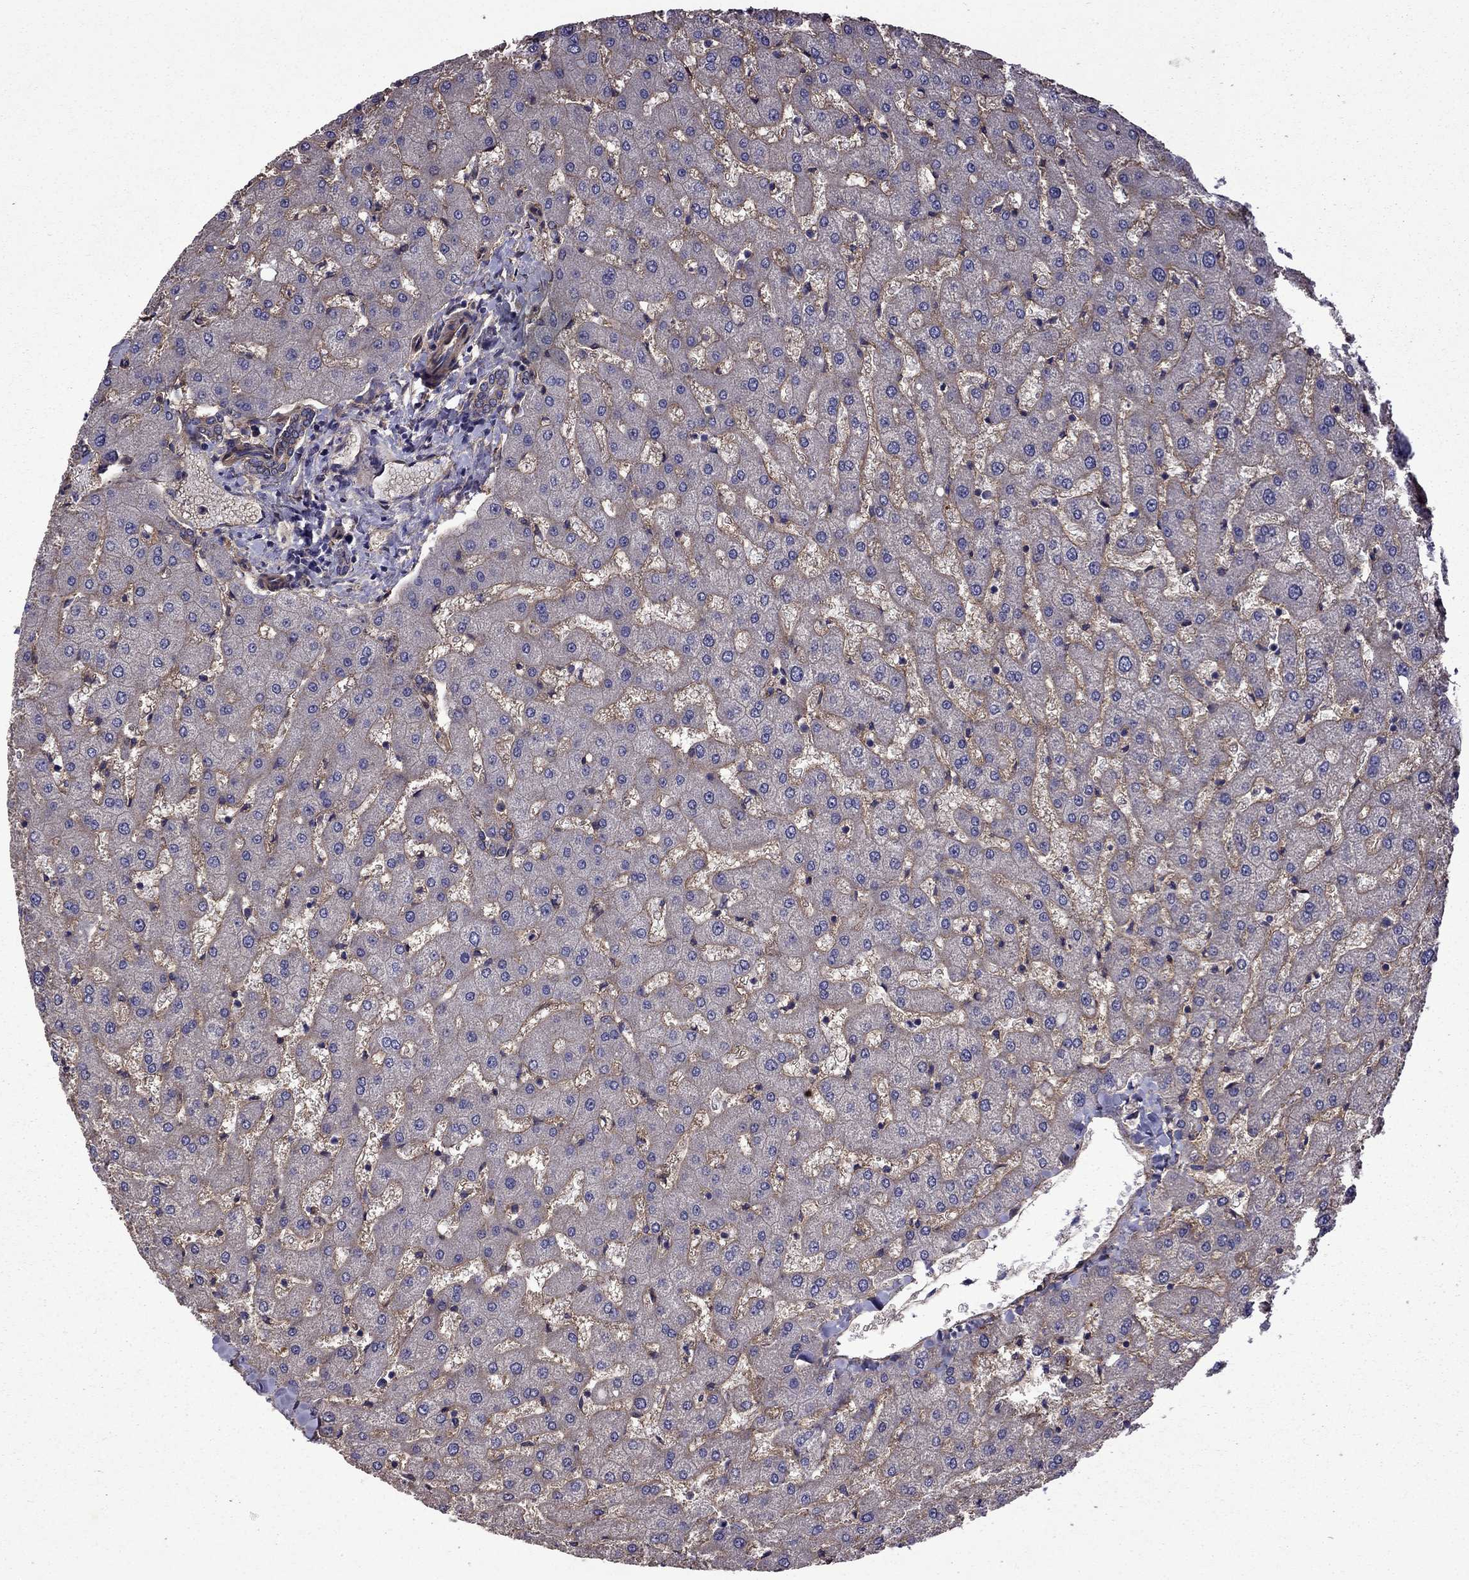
{"staining": {"intensity": "weak", "quantity": "25%-75%", "location": "cytoplasmic/membranous"}, "tissue": "liver", "cell_type": "Cholangiocytes", "image_type": "normal", "snomed": [{"axis": "morphology", "description": "Normal tissue, NOS"}, {"axis": "topography", "description": "Liver"}], "caption": "High-magnification brightfield microscopy of unremarkable liver stained with DAB (3,3'-diaminobenzidine) (brown) and counterstained with hematoxylin (blue). cholangiocytes exhibit weak cytoplasmic/membranous expression is seen in approximately25%-75% of cells.", "gene": "ITGB1", "patient": {"sex": "female", "age": 50}}